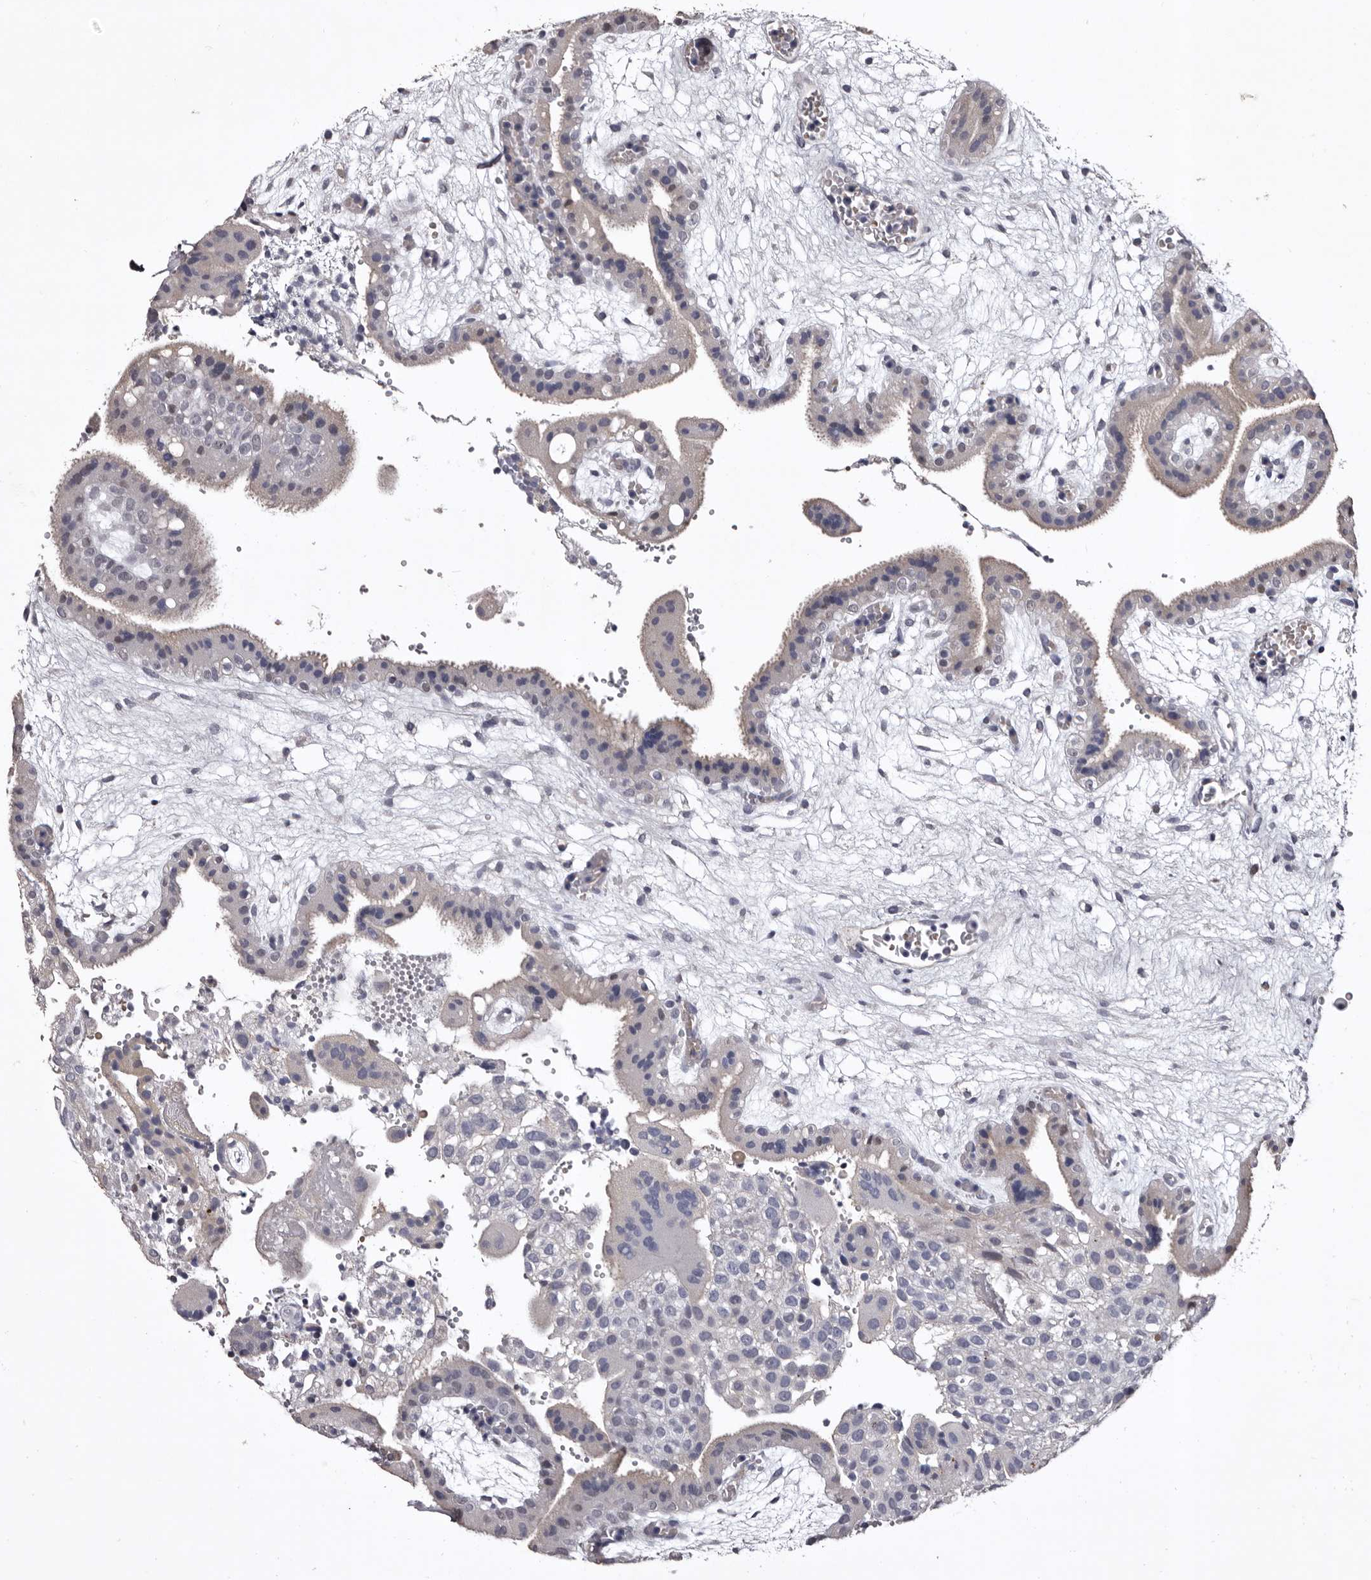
{"staining": {"intensity": "negative", "quantity": "none", "location": "none"}, "tissue": "placenta", "cell_type": "Decidual cells", "image_type": "normal", "snomed": [{"axis": "morphology", "description": "Normal tissue, NOS"}, {"axis": "topography", "description": "Placenta"}], "caption": "A high-resolution photomicrograph shows immunohistochemistry staining of unremarkable placenta, which reveals no significant positivity in decidual cells. (Stains: DAB immunohistochemistry (IHC) with hematoxylin counter stain, Microscopy: brightfield microscopy at high magnification).", "gene": "SLC10A4", "patient": {"sex": "female", "age": 18}}